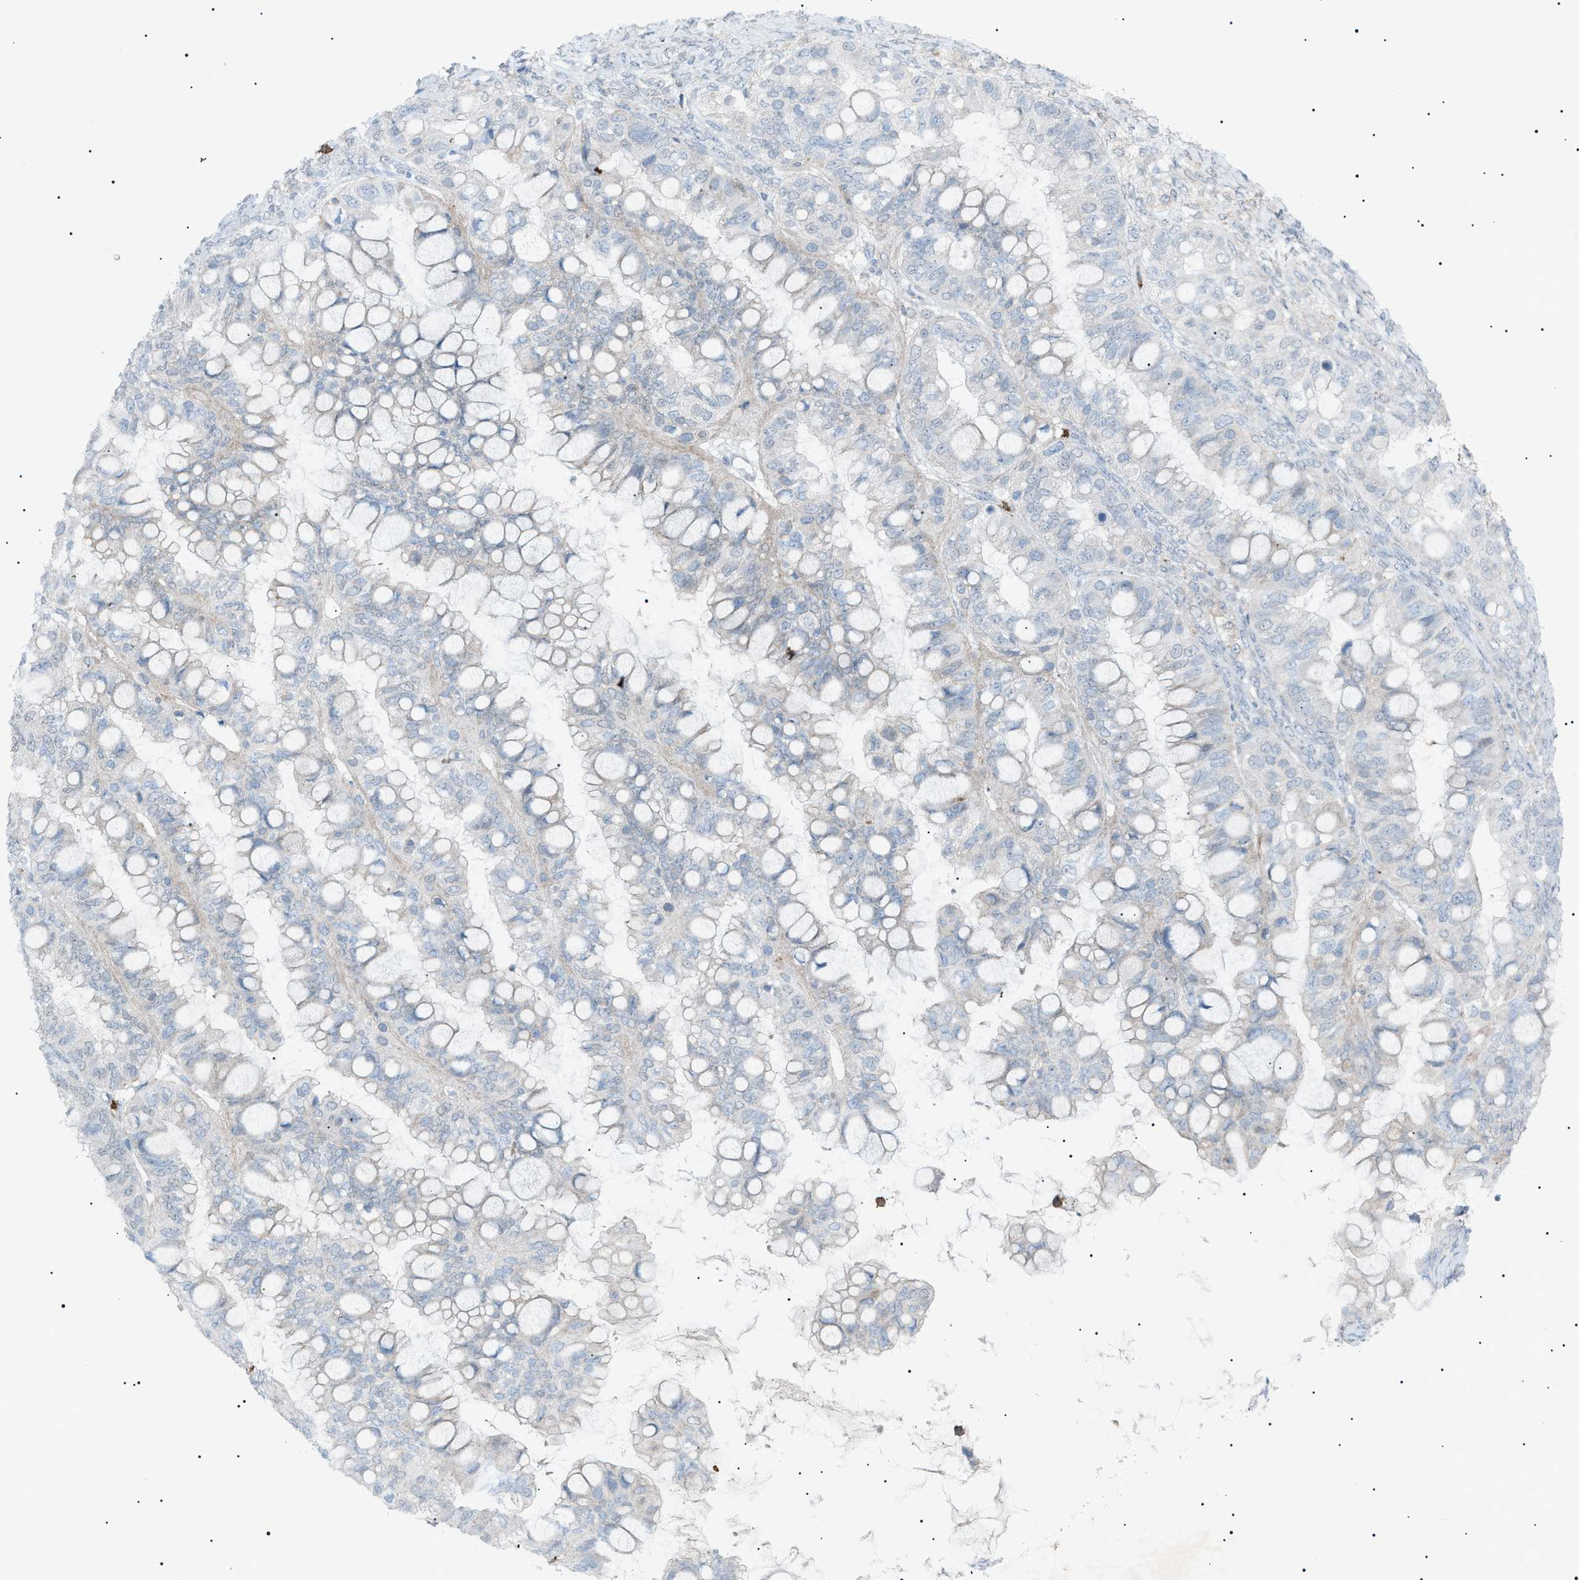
{"staining": {"intensity": "negative", "quantity": "none", "location": "none"}, "tissue": "ovarian cancer", "cell_type": "Tumor cells", "image_type": "cancer", "snomed": [{"axis": "morphology", "description": "Cystadenocarcinoma, mucinous, NOS"}, {"axis": "topography", "description": "Ovary"}], "caption": "Tumor cells show no significant staining in ovarian mucinous cystadenocarcinoma.", "gene": "BTK", "patient": {"sex": "female", "age": 80}}